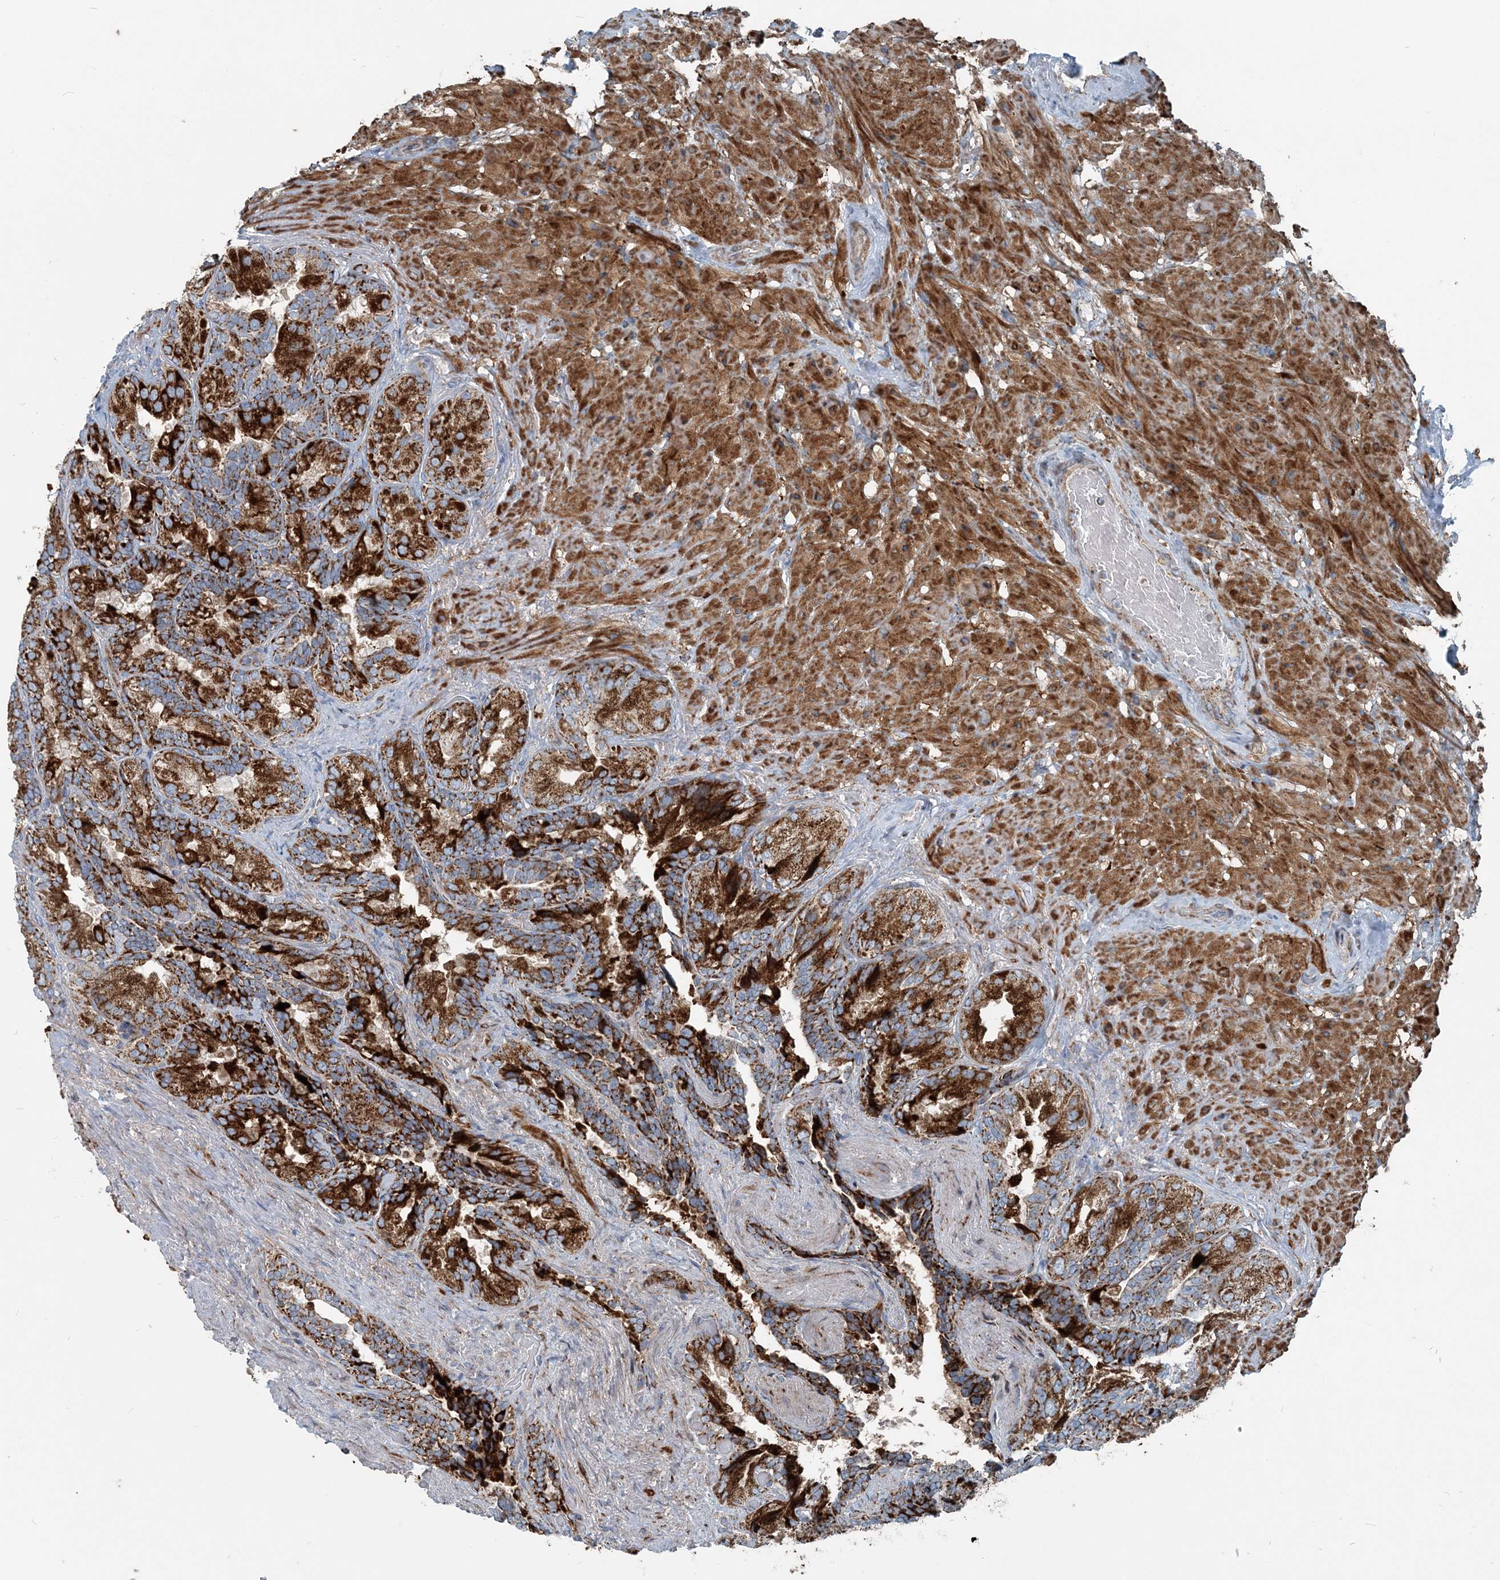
{"staining": {"intensity": "strong", "quantity": "25%-75%", "location": "cytoplasmic/membranous"}, "tissue": "seminal vesicle", "cell_type": "Glandular cells", "image_type": "normal", "snomed": [{"axis": "morphology", "description": "Normal tissue, NOS"}, {"axis": "topography", "description": "Seminal veicle"}, {"axis": "topography", "description": "Peripheral nerve tissue"}], "caption": "High-magnification brightfield microscopy of unremarkable seminal vesicle stained with DAB (brown) and counterstained with hematoxylin (blue). glandular cells exhibit strong cytoplasmic/membranous staining is seen in about25%-75% of cells. (Brightfield microscopy of DAB IHC at high magnification).", "gene": "INTU", "patient": {"sex": "male", "age": 63}}